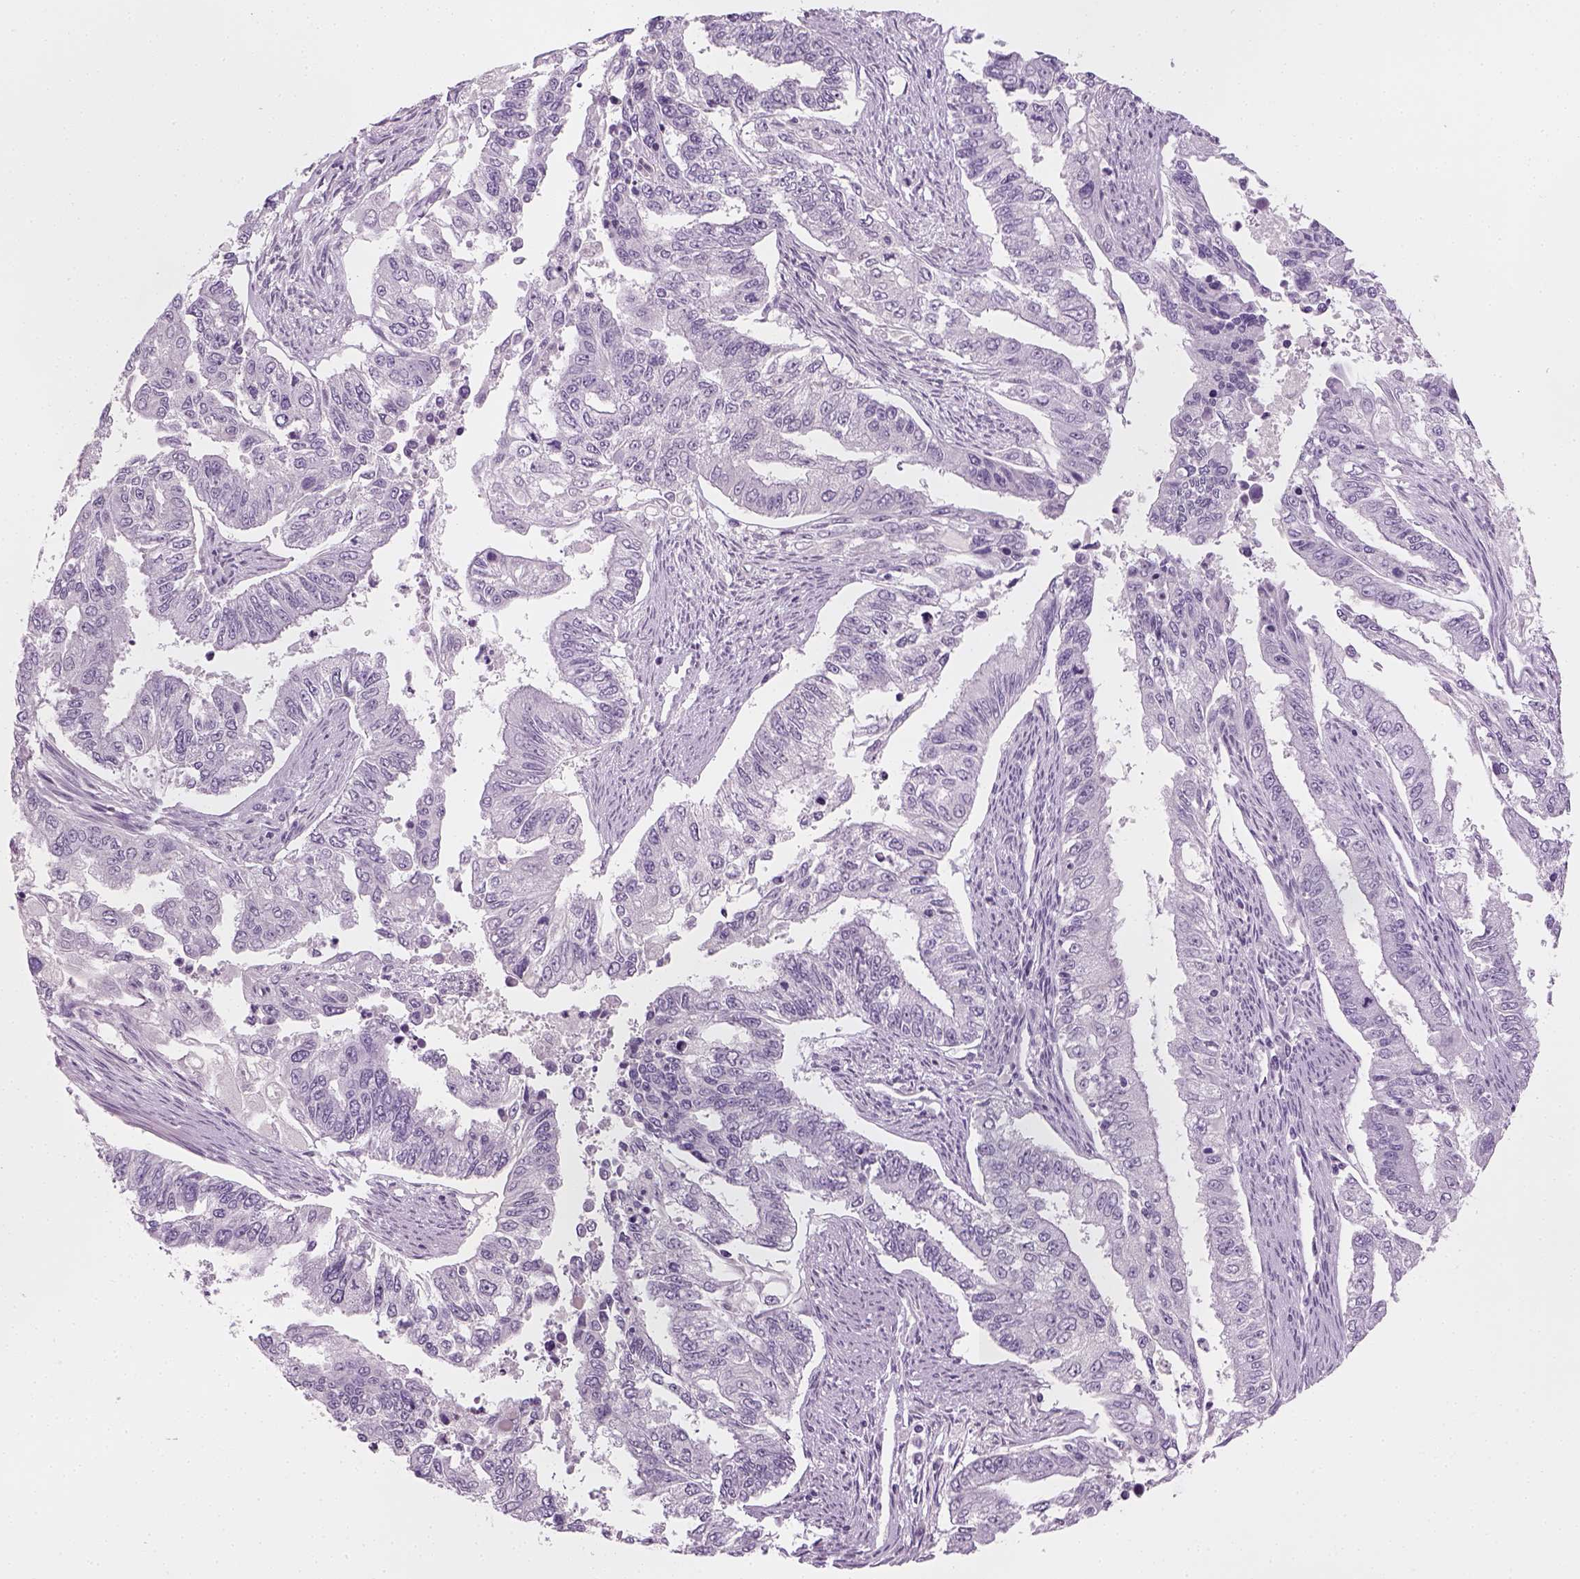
{"staining": {"intensity": "negative", "quantity": "none", "location": "none"}, "tissue": "endometrial cancer", "cell_type": "Tumor cells", "image_type": "cancer", "snomed": [{"axis": "morphology", "description": "Adenocarcinoma, NOS"}, {"axis": "topography", "description": "Uterus"}], "caption": "IHC of human endometrial adenocarcinoma demonstrates no positivity in tumor cells.", "gene": "TH", "patient": {"sex": "female", "age": 59}}